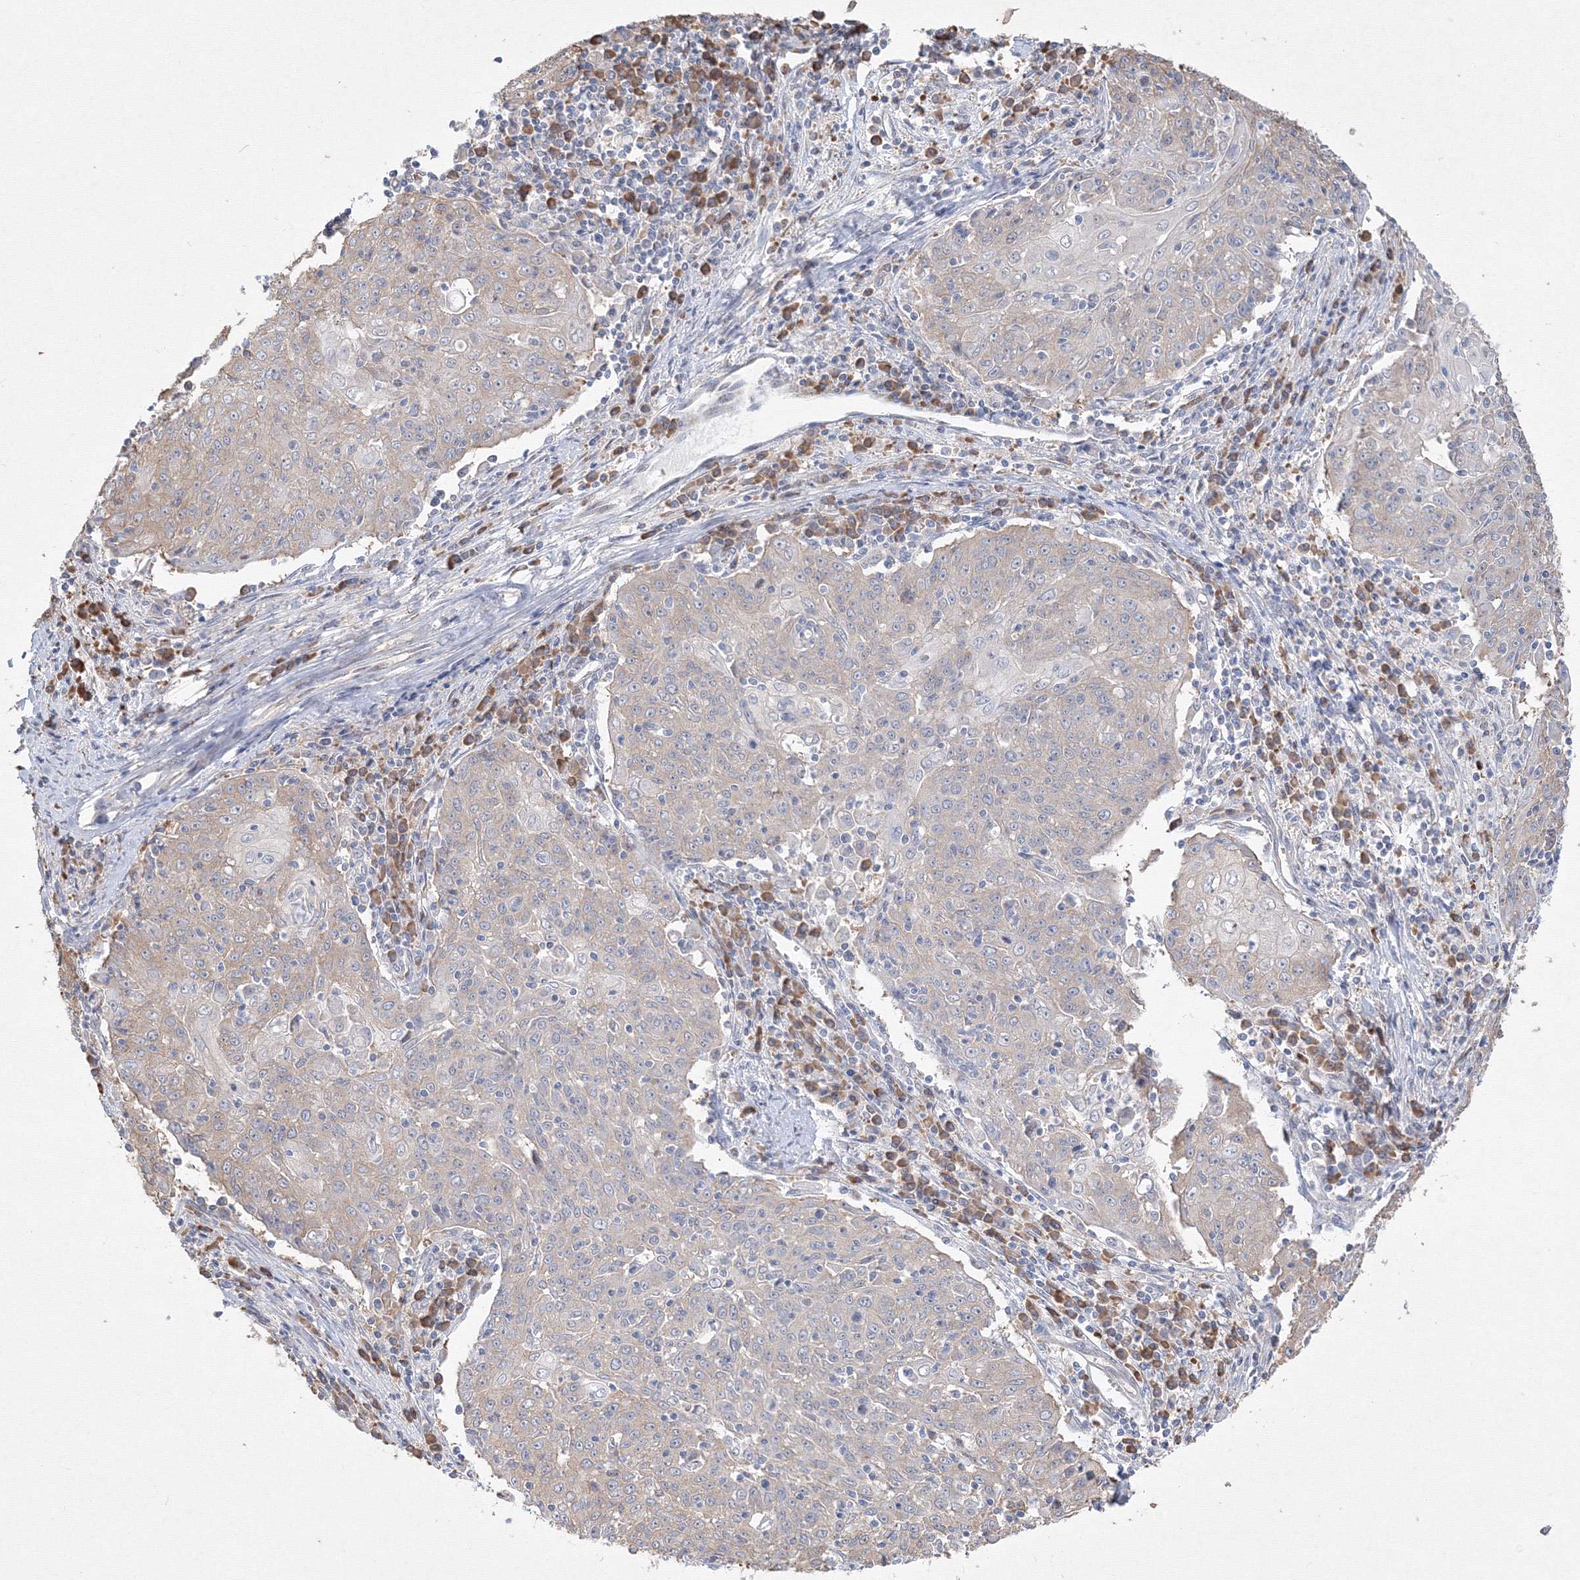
{"staining": {"intensity": "negative", "quantity": "none", "location": "none"}, "tissue": "cervical cancer", "cell_type": "Tumor cells", "image_type": "cancer", "snomed": [{"axis": "morphology", "description": "Squamous cell carcinoma, NOS"}, {"axis": "topography", "description": "Cervix"}], "caption": "DAB immunohistochemical staining of human cervical cancer (squamous cell carcinoma) displays no significant positivity in tumor cells.", "gene": "FBXL8", "patient": {"sex": "female", "age": 48}}